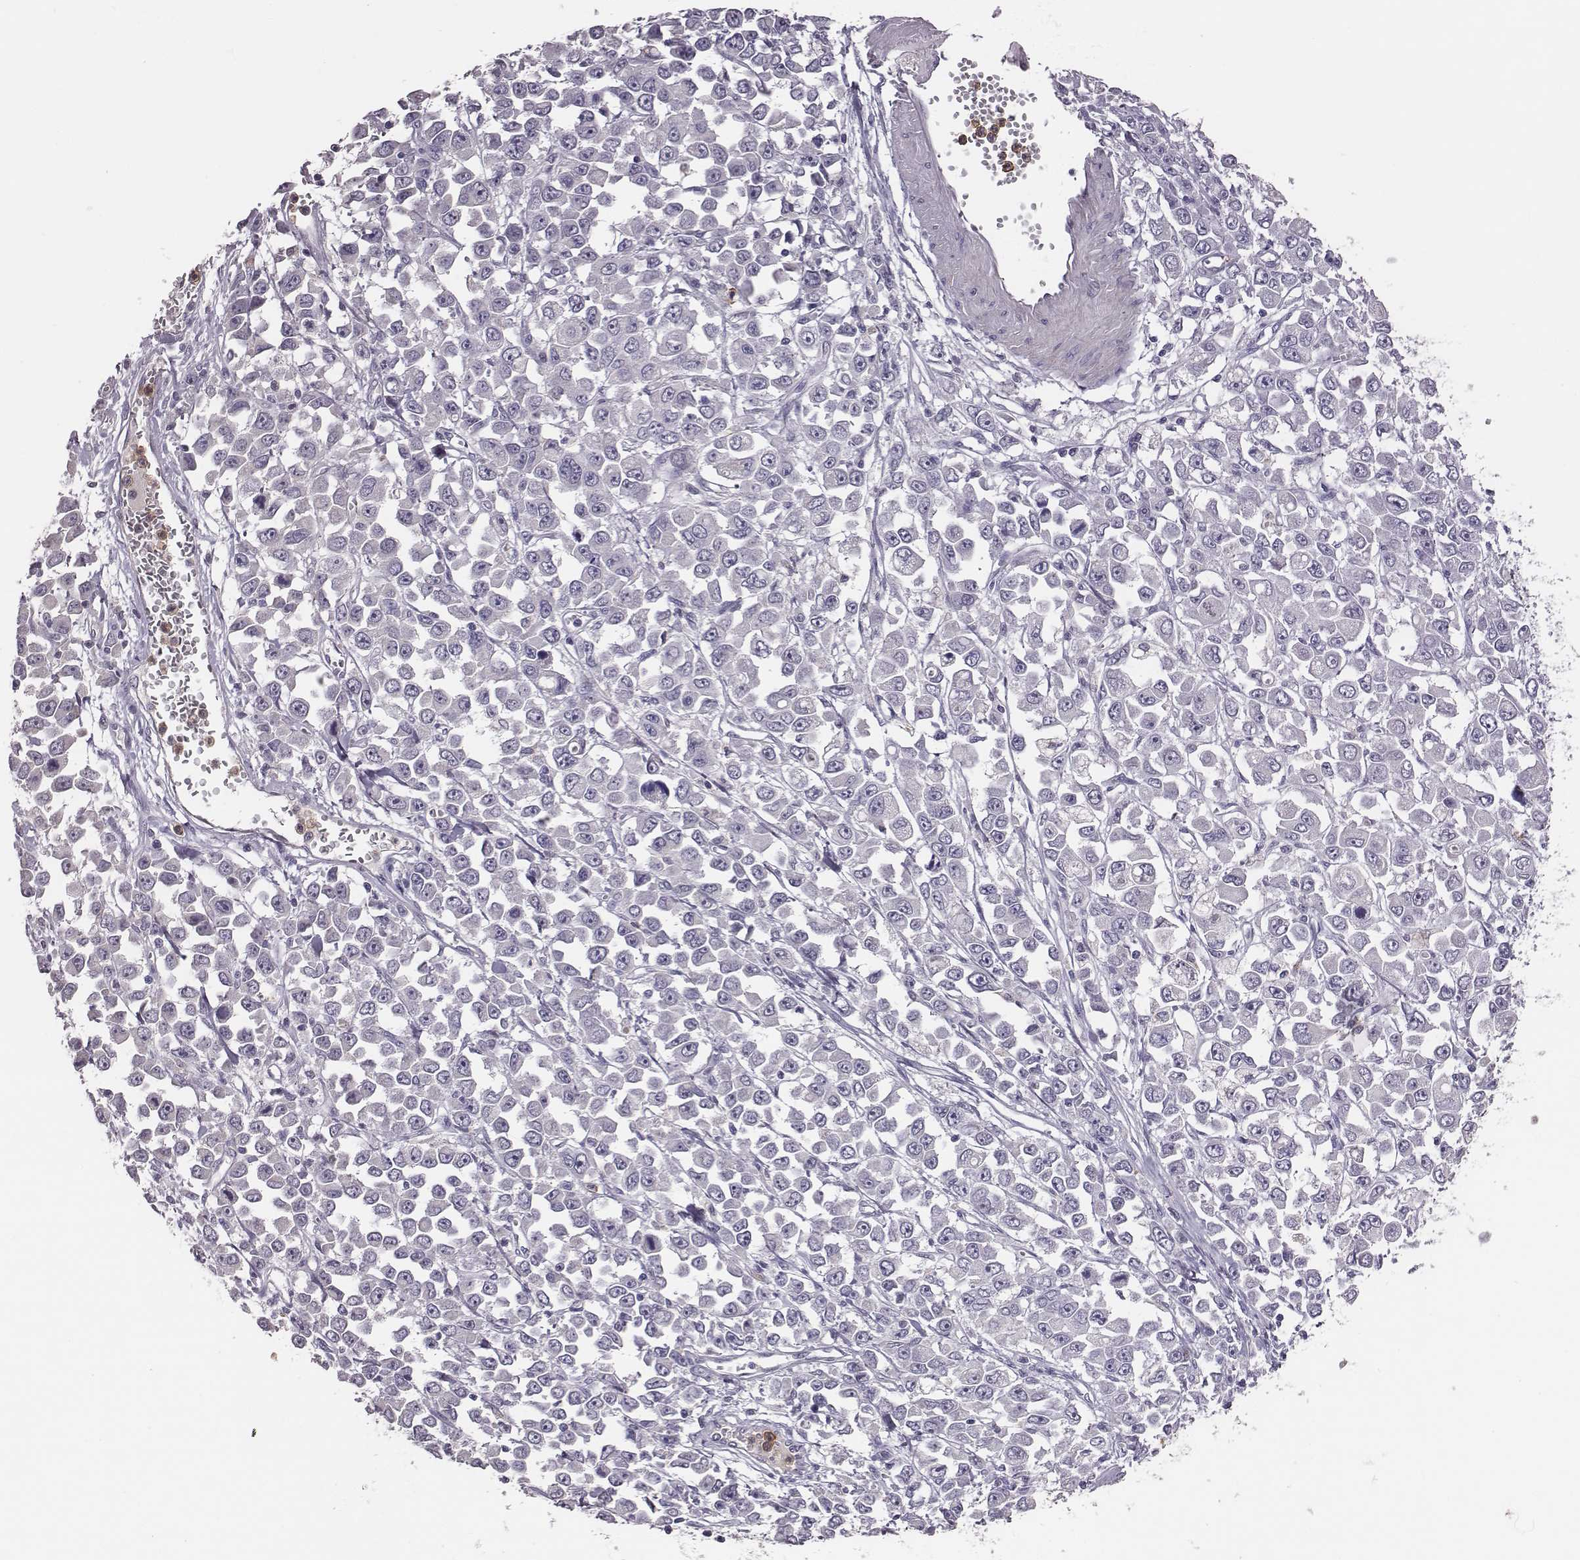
{"staining": {"intensity": "negative", "quantity": "none", "location": "none"}, "tissue": "stomach cancer", "cell_type": "Tumor cells", "image_type": "cancer", "snomed": [{"axis": "morphology", "description": "Adenocarcinoma, NOS"}, {"axis": "topography", "description": "Stomach, upper"}], "caption": "Immunohistochemistry (IHC) of human adenocarcinoma (stomach) reveals no positivity in tumor cells.", "gene": "KMO", "patient": {"sex": "male", "age": 70}}